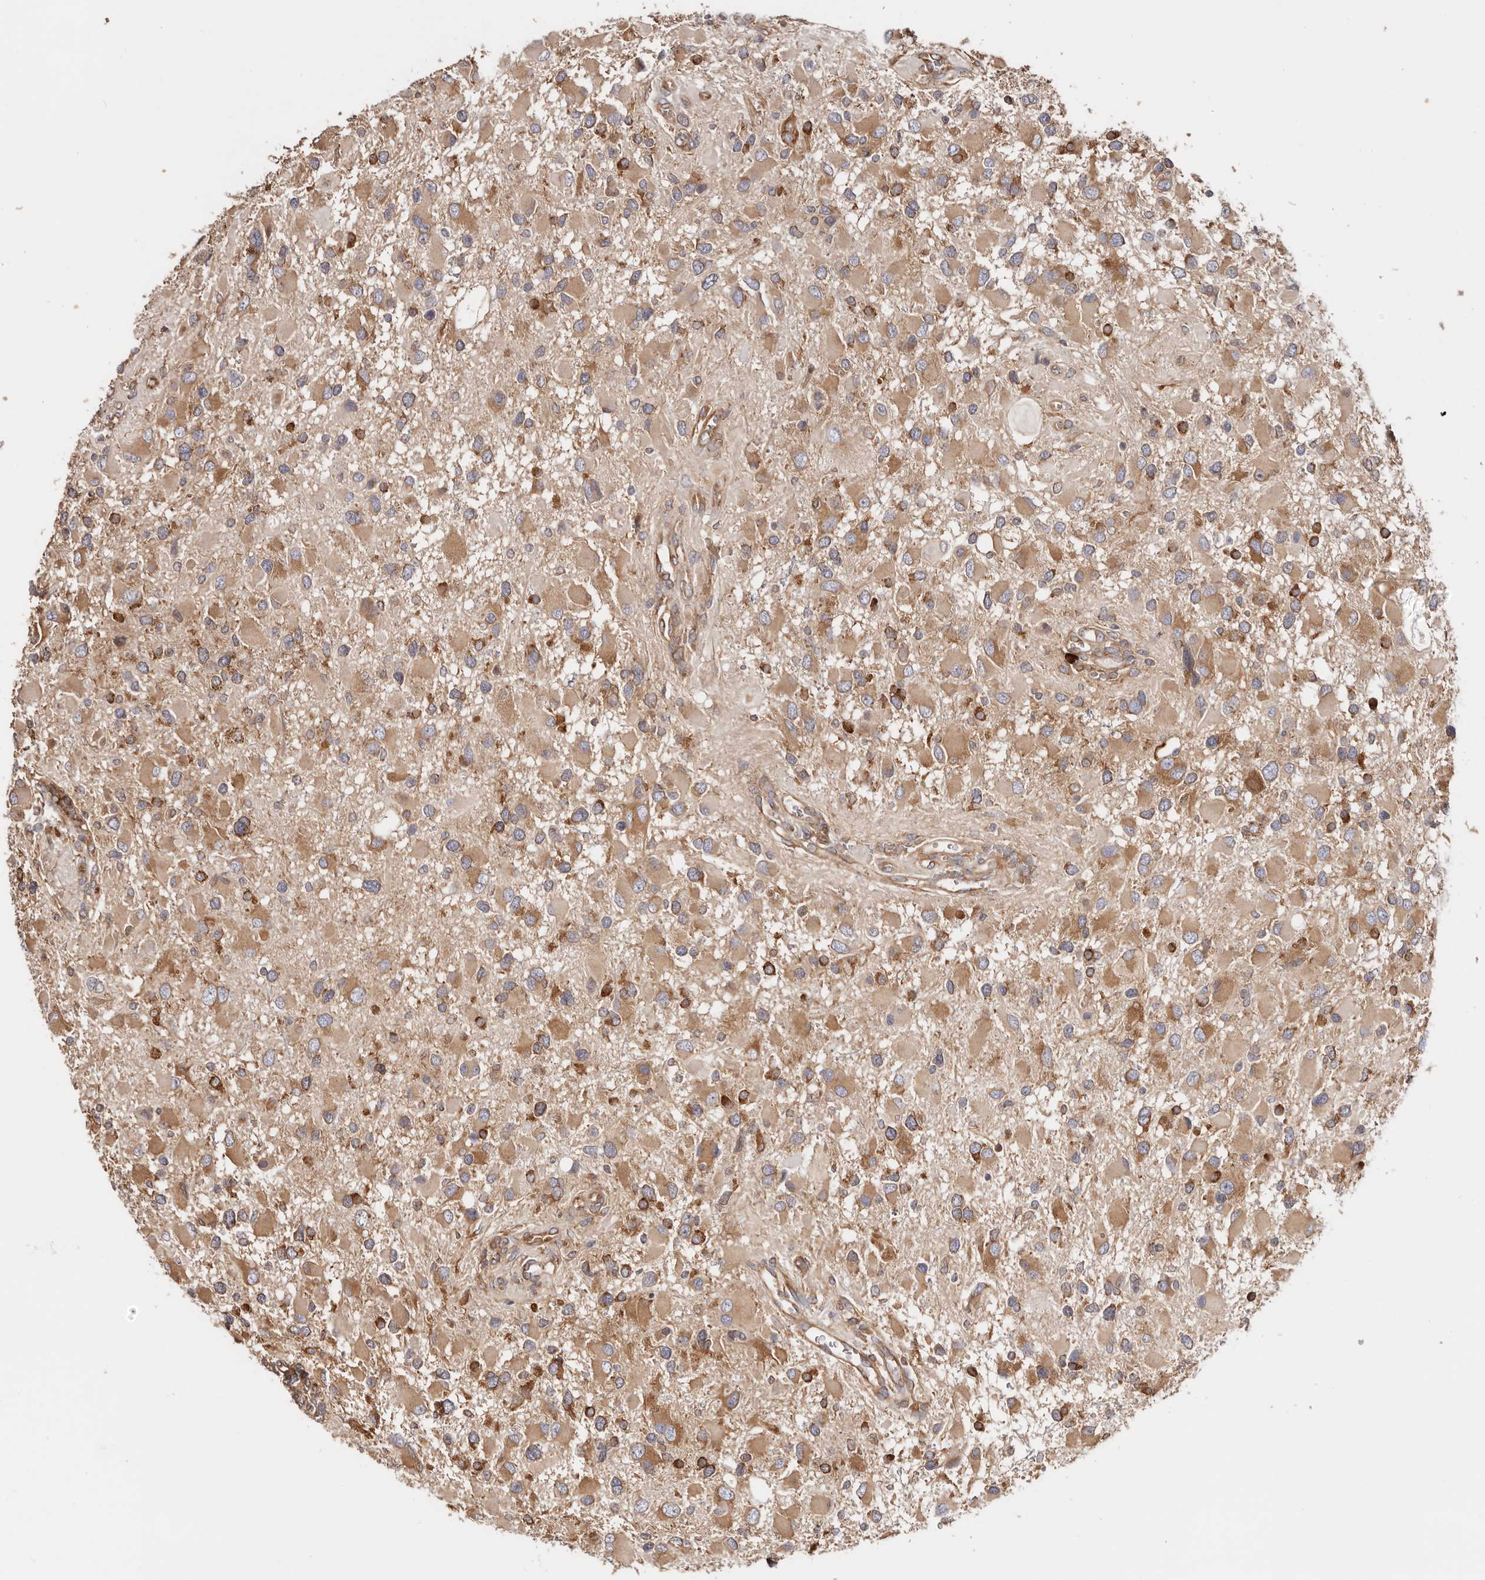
{"staining": {"intensity": "moderate", "quantity": ">75%", "location": "cytoplasmic/membranous"}, "tissue": "glioma", "cell_type": "Tumor cells", "image_type": "cancer", "snomed": [{"axis": "morphology", "description": "Glioma, malignant, High grade"}, {"axis": "topography", "description": "Brain"}], "caption": "This is an image of immunohistochemistry (IHC) staining of glioma, which shows moderate positivity in the cytoplasmic/membranous of tumor cells.", "gene": "EPRS1", "patient": {"sex": "male", "age": 53}}